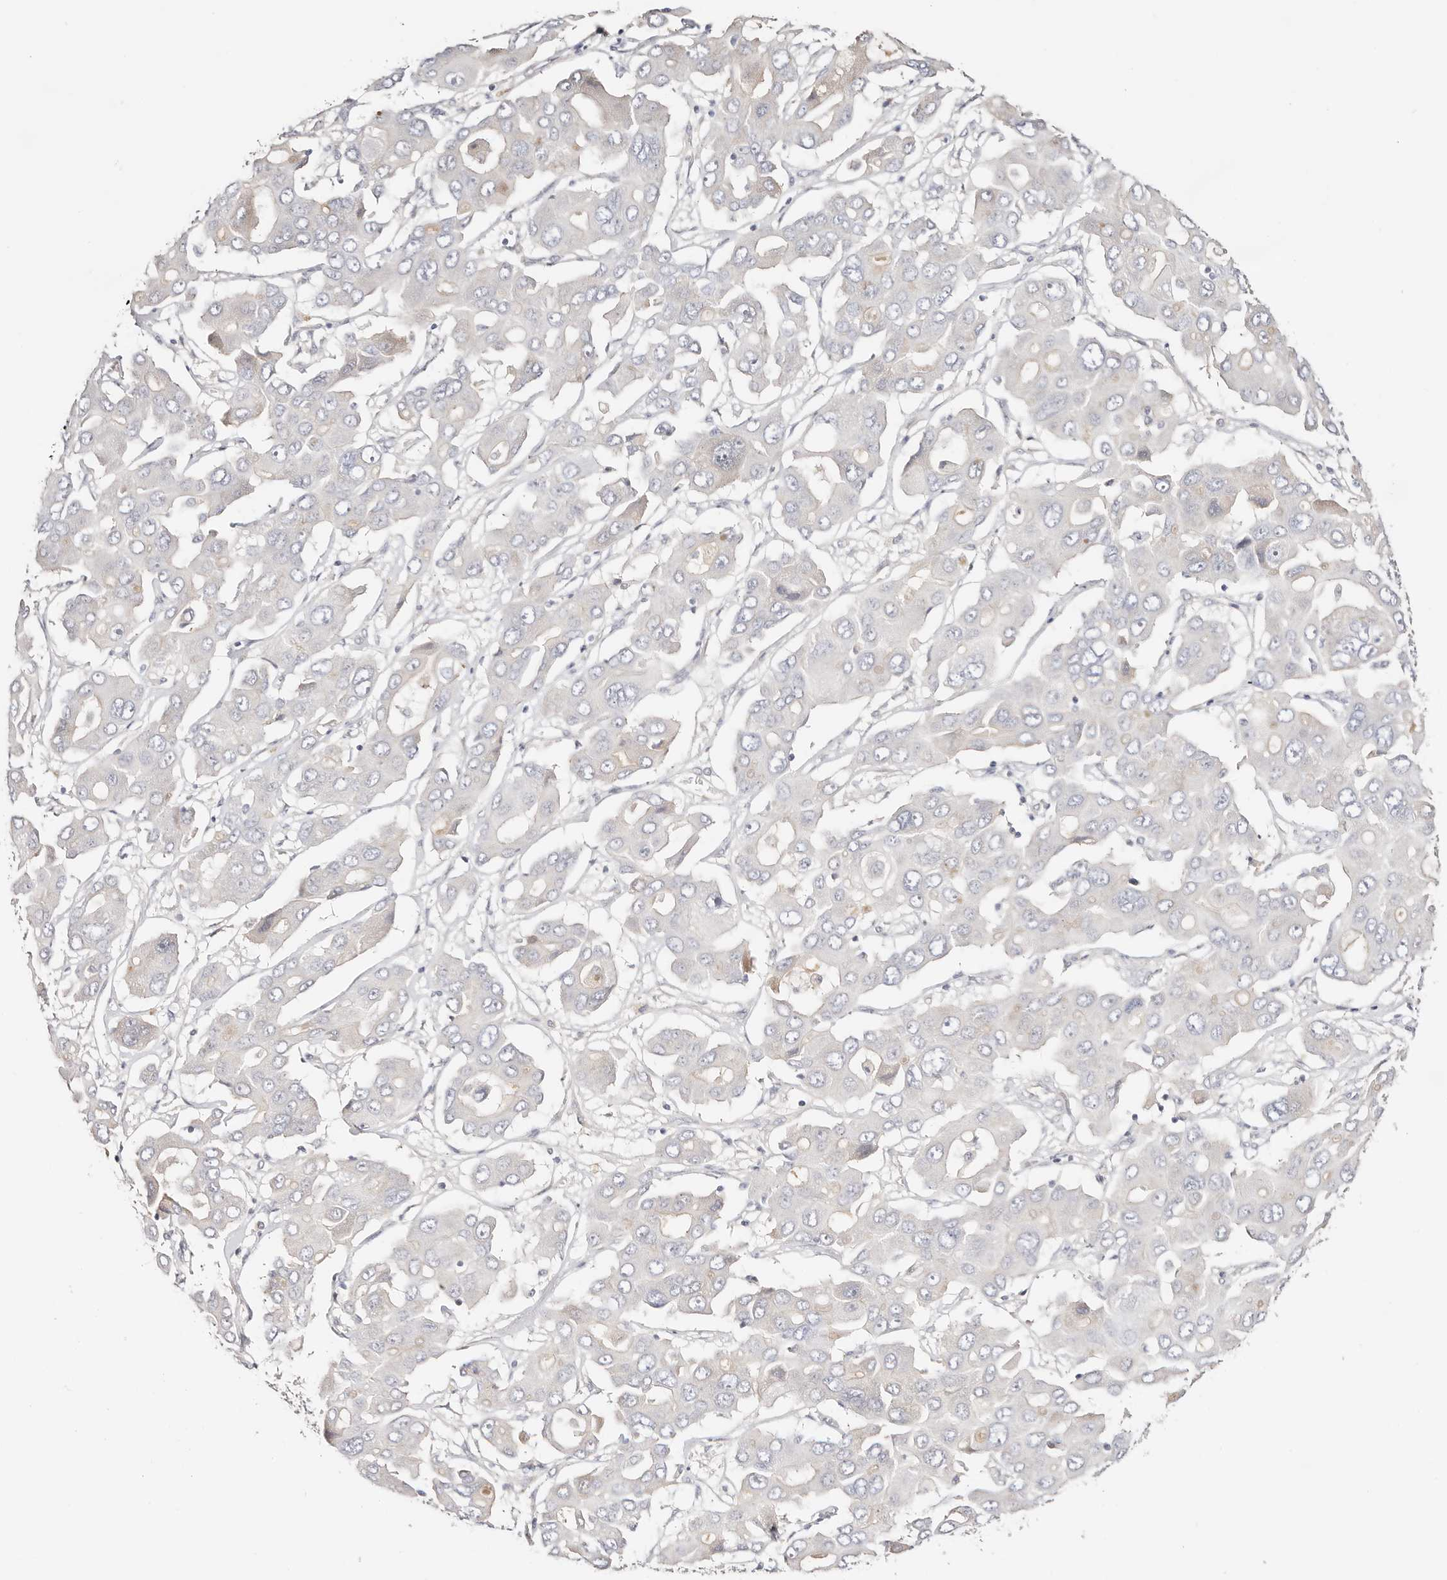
{"staining": {"intensity": "negative", "quantity": "none", "location": "none"}, "tissue": "liver cancer", "cell_type": "Tumor cells", "image_type": "cancer", "snomed": [{"axis": "morphology", "description": "Cholangiocarcinoma"}, {"axis": "topography", "description": "Liver"}], "caption": "Histopathology image shows no significant protein expression in tumor cells of liver cancer (cholangiocarcinoma).", "gene": "DNASE1", "patient": {"sex": "male", "age": 67}}